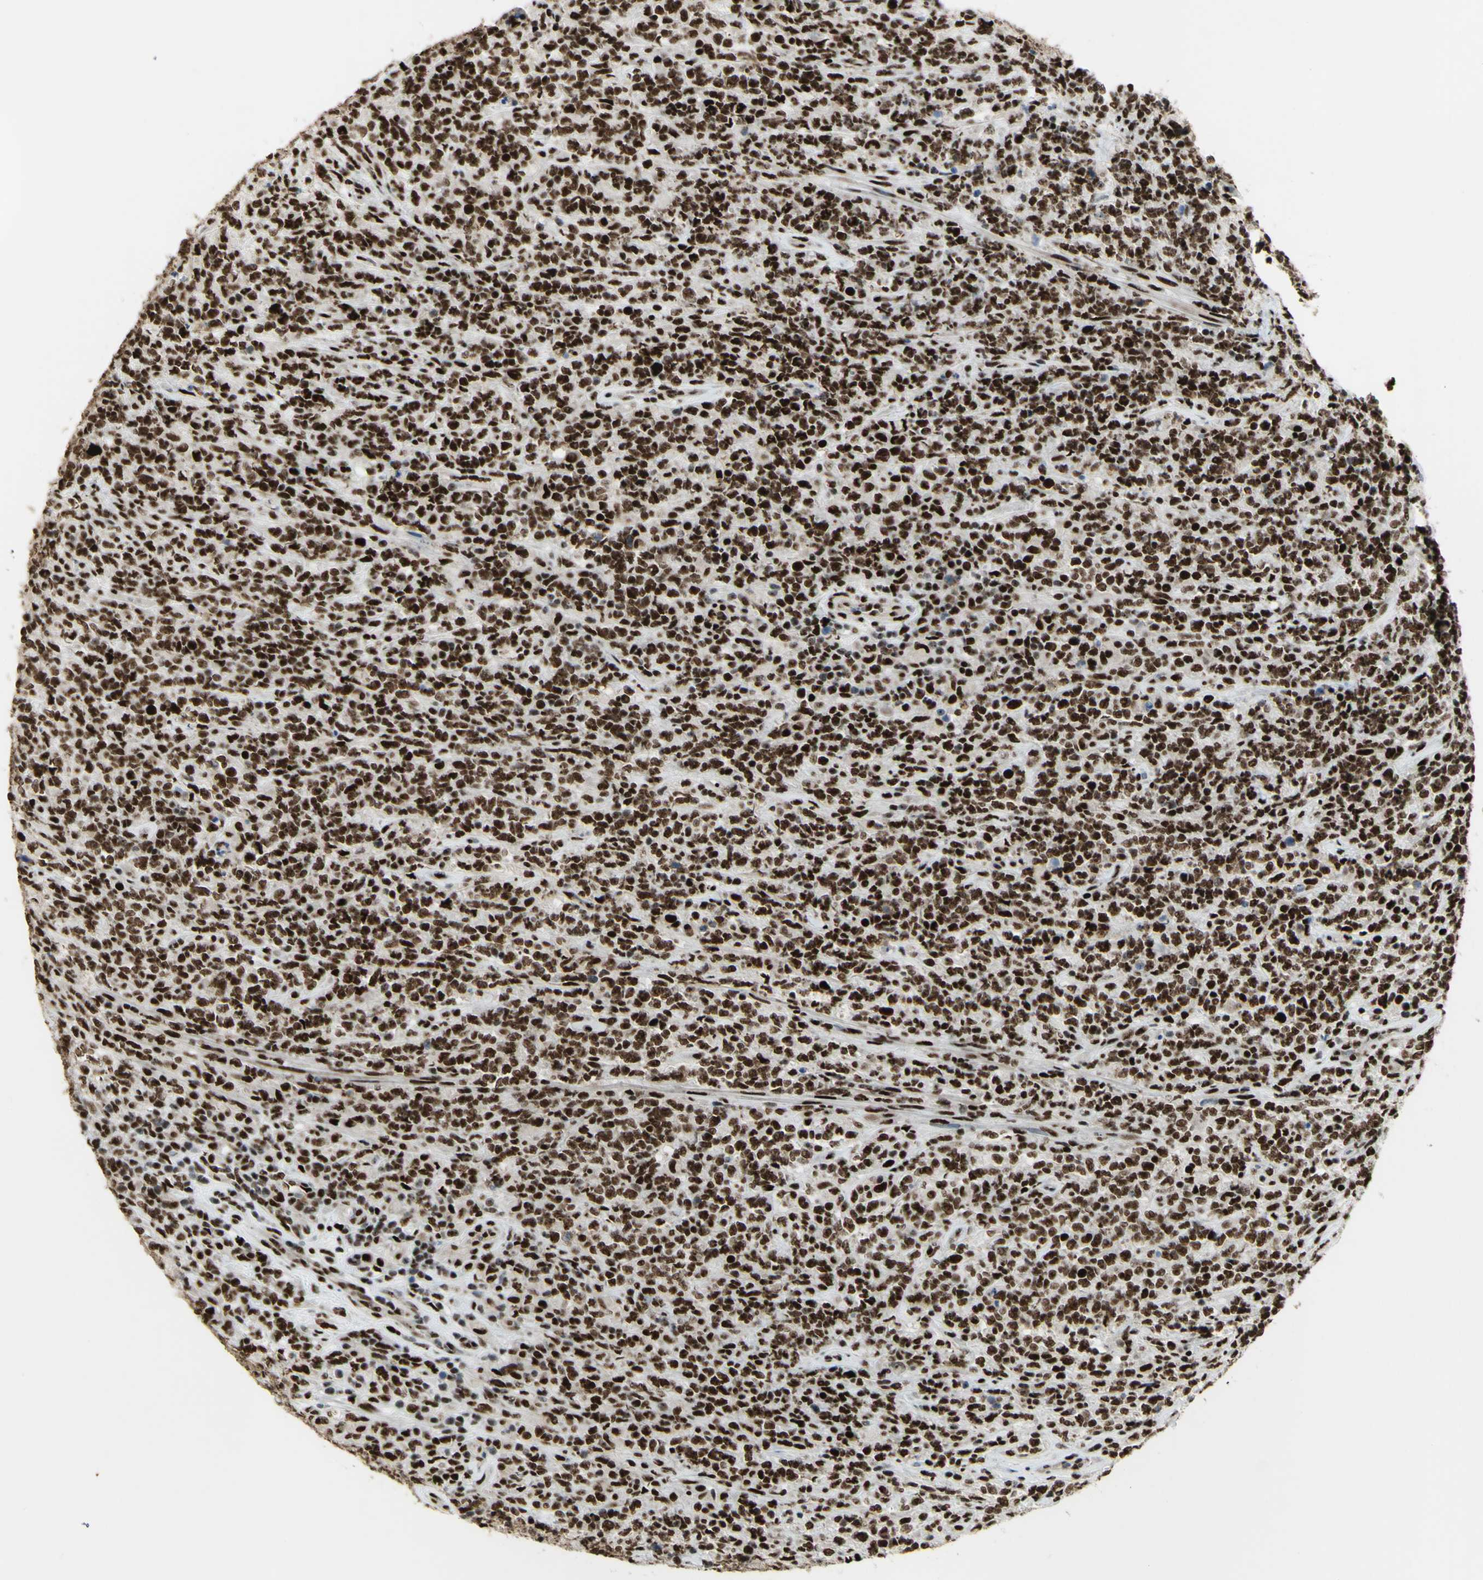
{"staining": {"intensity": "strong", "quantity": ">75%", "location": "nuclear"}, "tissue": "lymphoma", "cell_type": "Tumor cells", "image_type": "cancer", "snomed": [{"axis": "morphology", "description": "Malignant lymphoma, non-Hodgkin's type, High grade"}, {"axis": "topography", "description": "Soft tissue"}], "caption": "Immunohistochemical staining of malignant lymphoma, non-Hodgkin's type (high-grade) displays high levels of strong nuclear protein expression in approximately >75% of tumor cells.", "gene": "DHX9", "patient": {"sex": "male", "age": 18}}